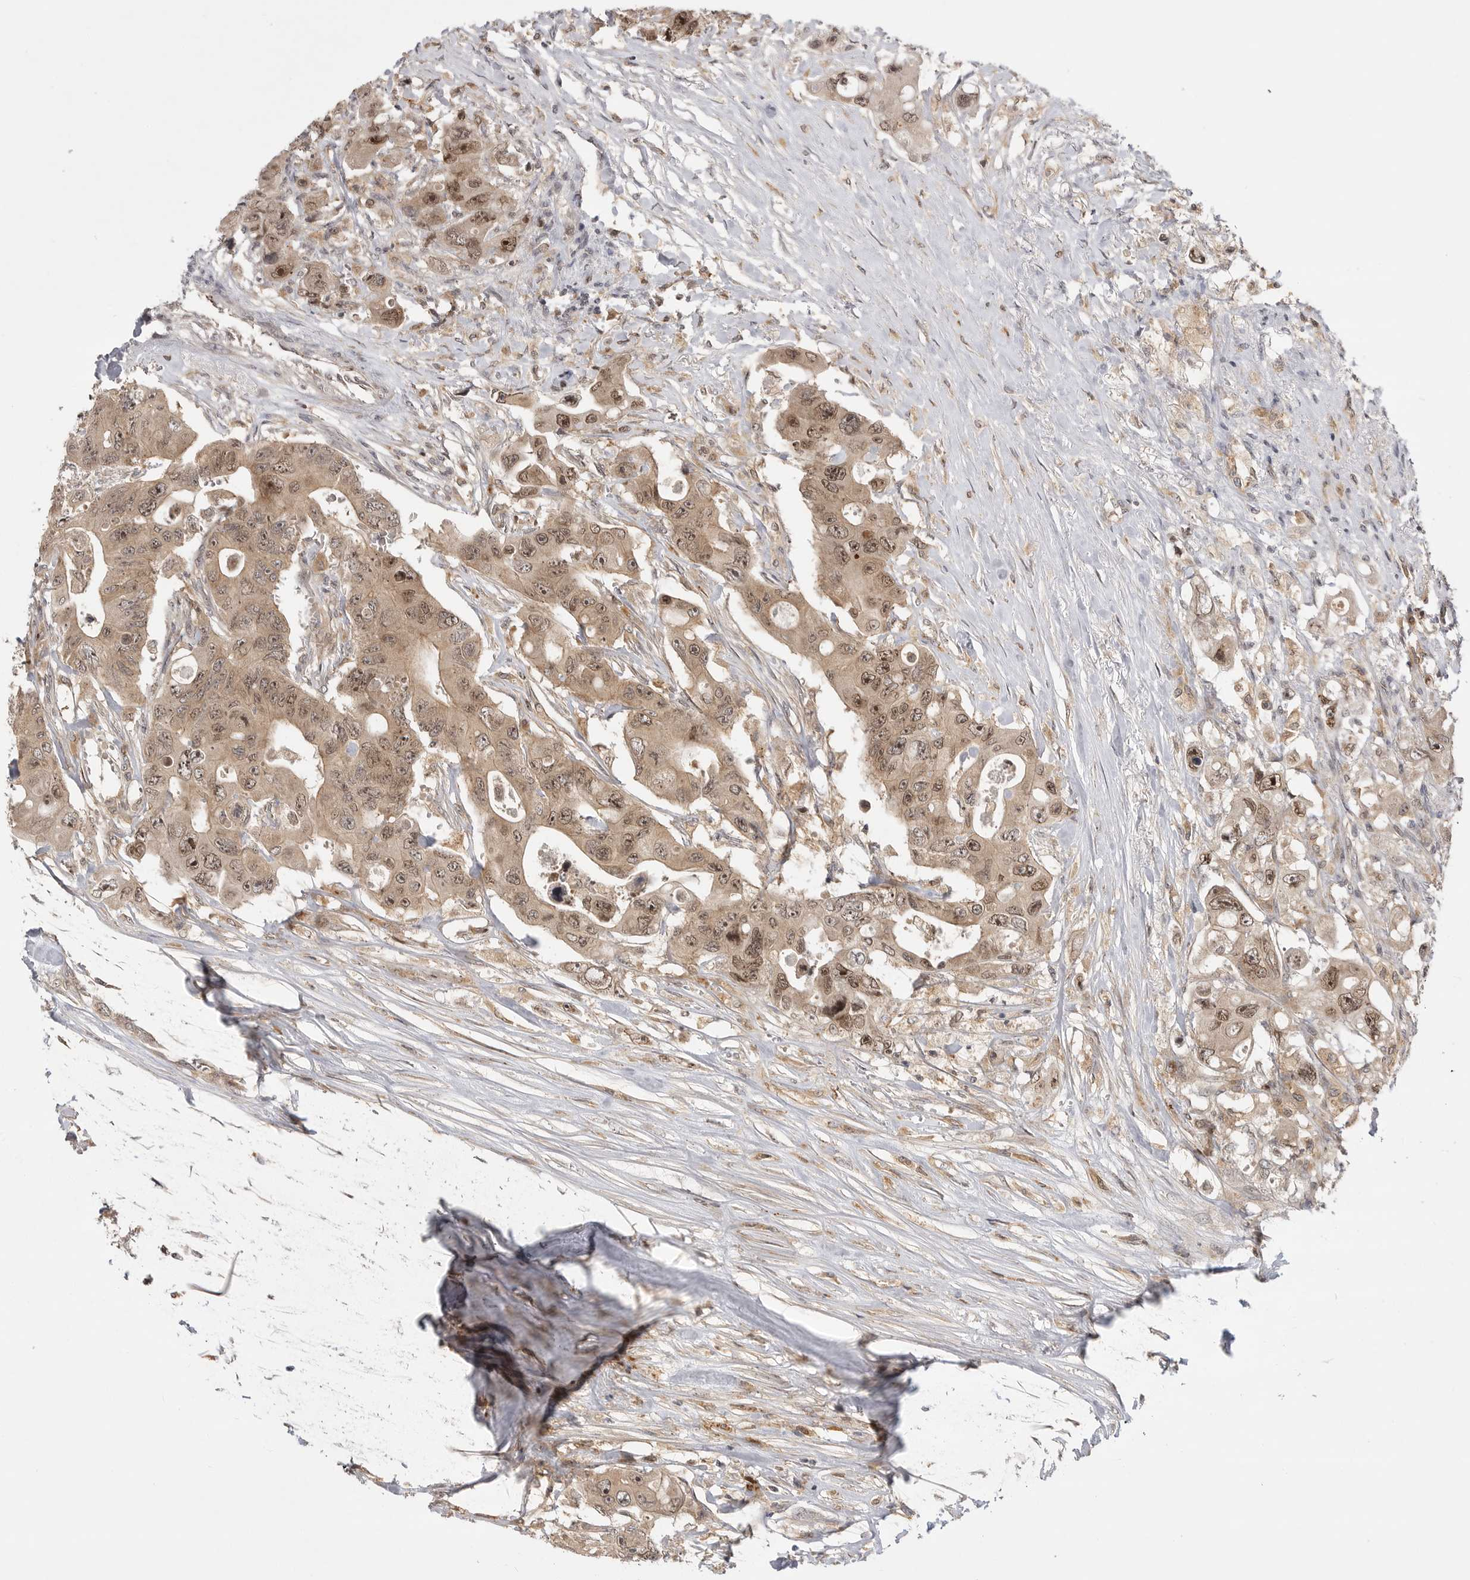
{"staining": {"intensity": "moderate", "quantity": ">75%", "location": "cytoplasmic/membranous,nuclear"}, "tissue": "colorectal cancer", "cell_type": "Tumor cells", "image_type": "cancer", "snomed": [{"axis": "morphology", "description": "Adenocarcinoma, NOS"}, {"axis": "topography", "description": "Colon"}], "caption": "Immunohistochemistry of human colorectal cancer (adenocarcinoma) reveals medium levels of moderate cytoplasmic/membranous and nuclear staining in about >75% of tumor cells.", "gene": "CSNK1G3", "patient": {"sex": "female", "age": 46}}